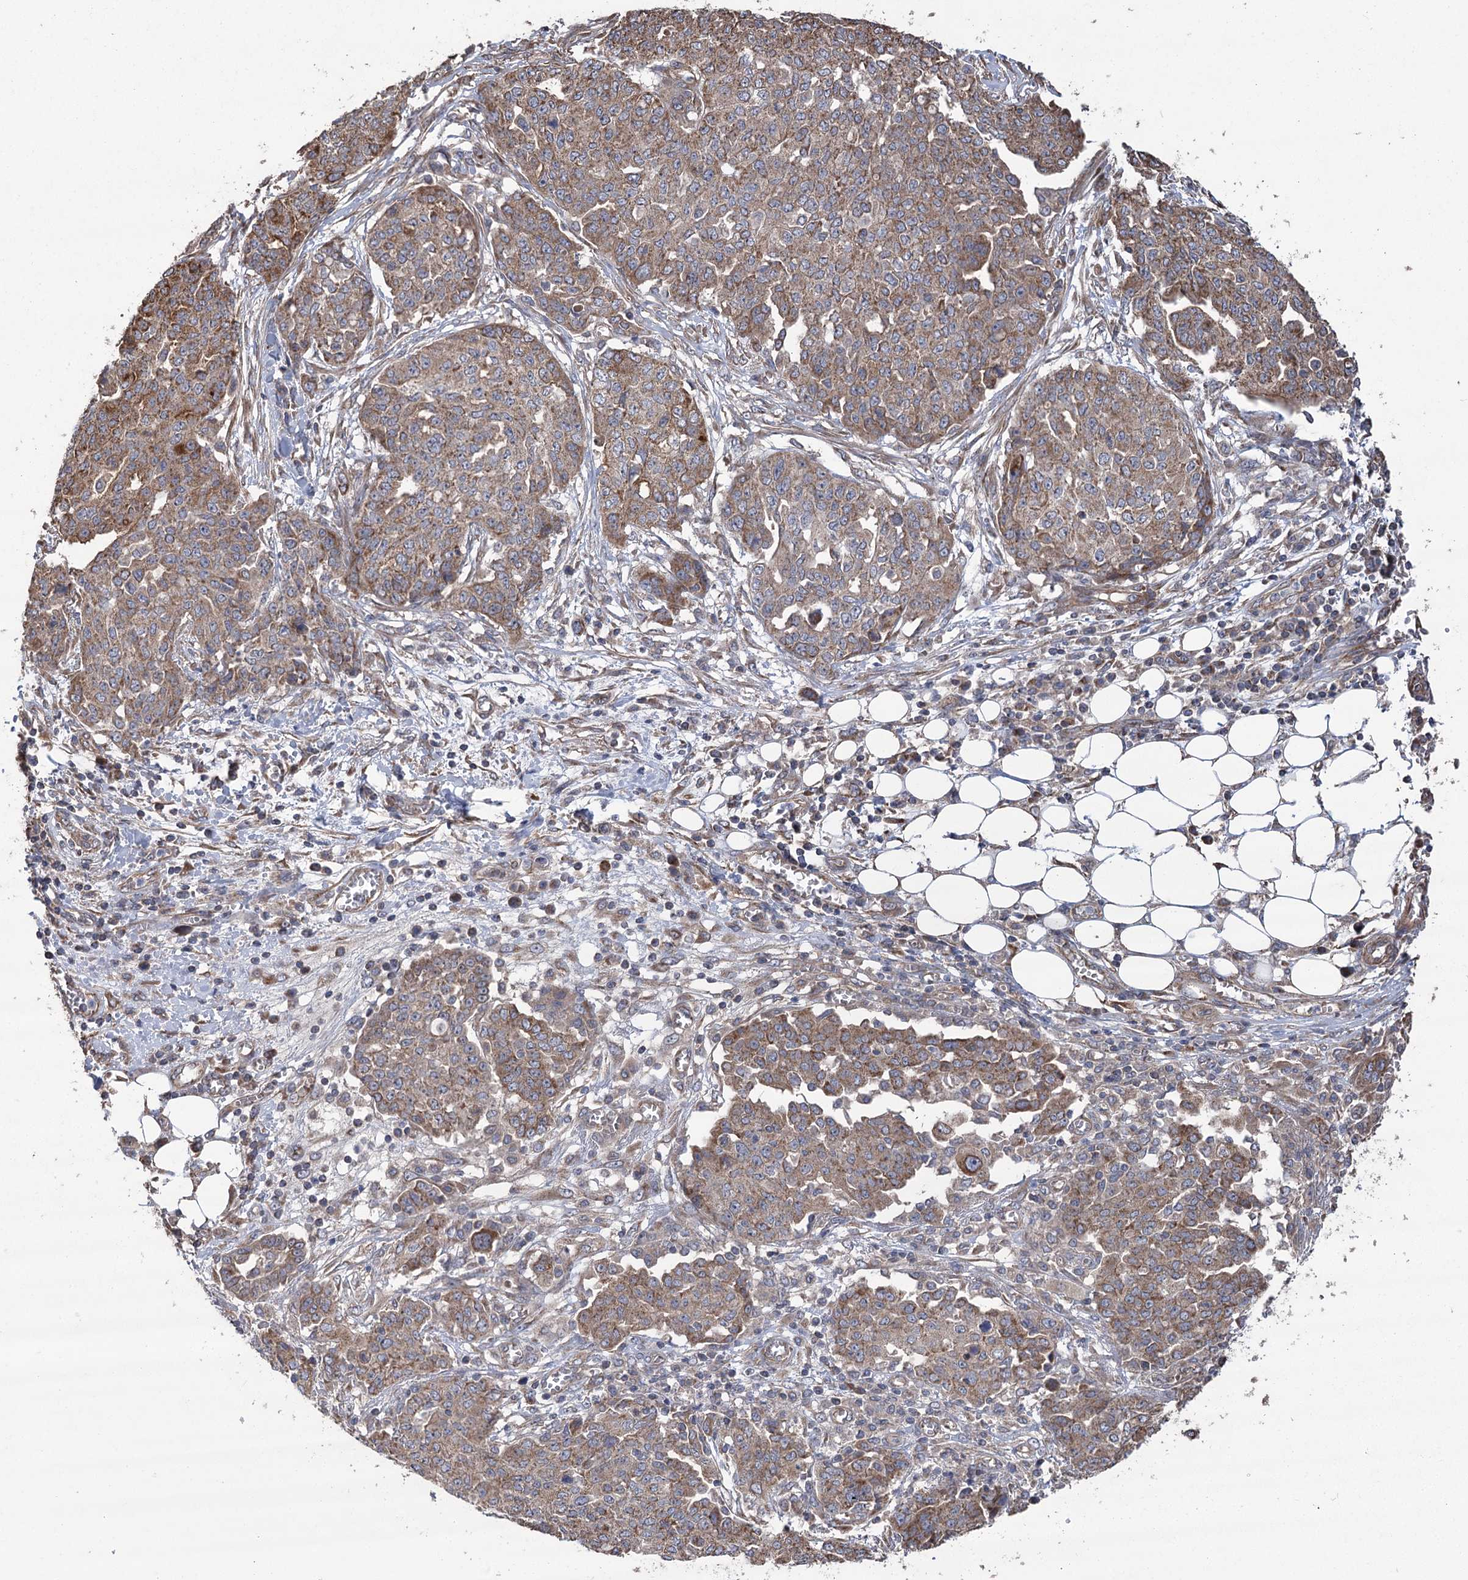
{"staining": {"intensity": "moderate", "quantity": ">75%", "location": "cytoplasmic/membranous"}, "tissue": "ovarian cancer", "cell_type": "Tumor cells", "image_type": "cancer", "snomed": [{"axis": "morphology", "description": "Cystadenocarcinoma, serous, NOS"}, {"axis": "topography", "description": "Soft tissue"}, {"axis": "topography", "description": "Ovary"}], "caption": "Immunohistochemical staining of ovarian cancer (serous cystadenocarcinoma) exhibits medium levels of moderate cytoplasmic/membranous expression in about >75% of tumor cells. The staining is performed using DAB brown chromogen to label protein expression. The nuclei are counter-stained blue using hematoxylin.", "gene": "RWDD4", "patient": {"sex": "female", "age": 57}}